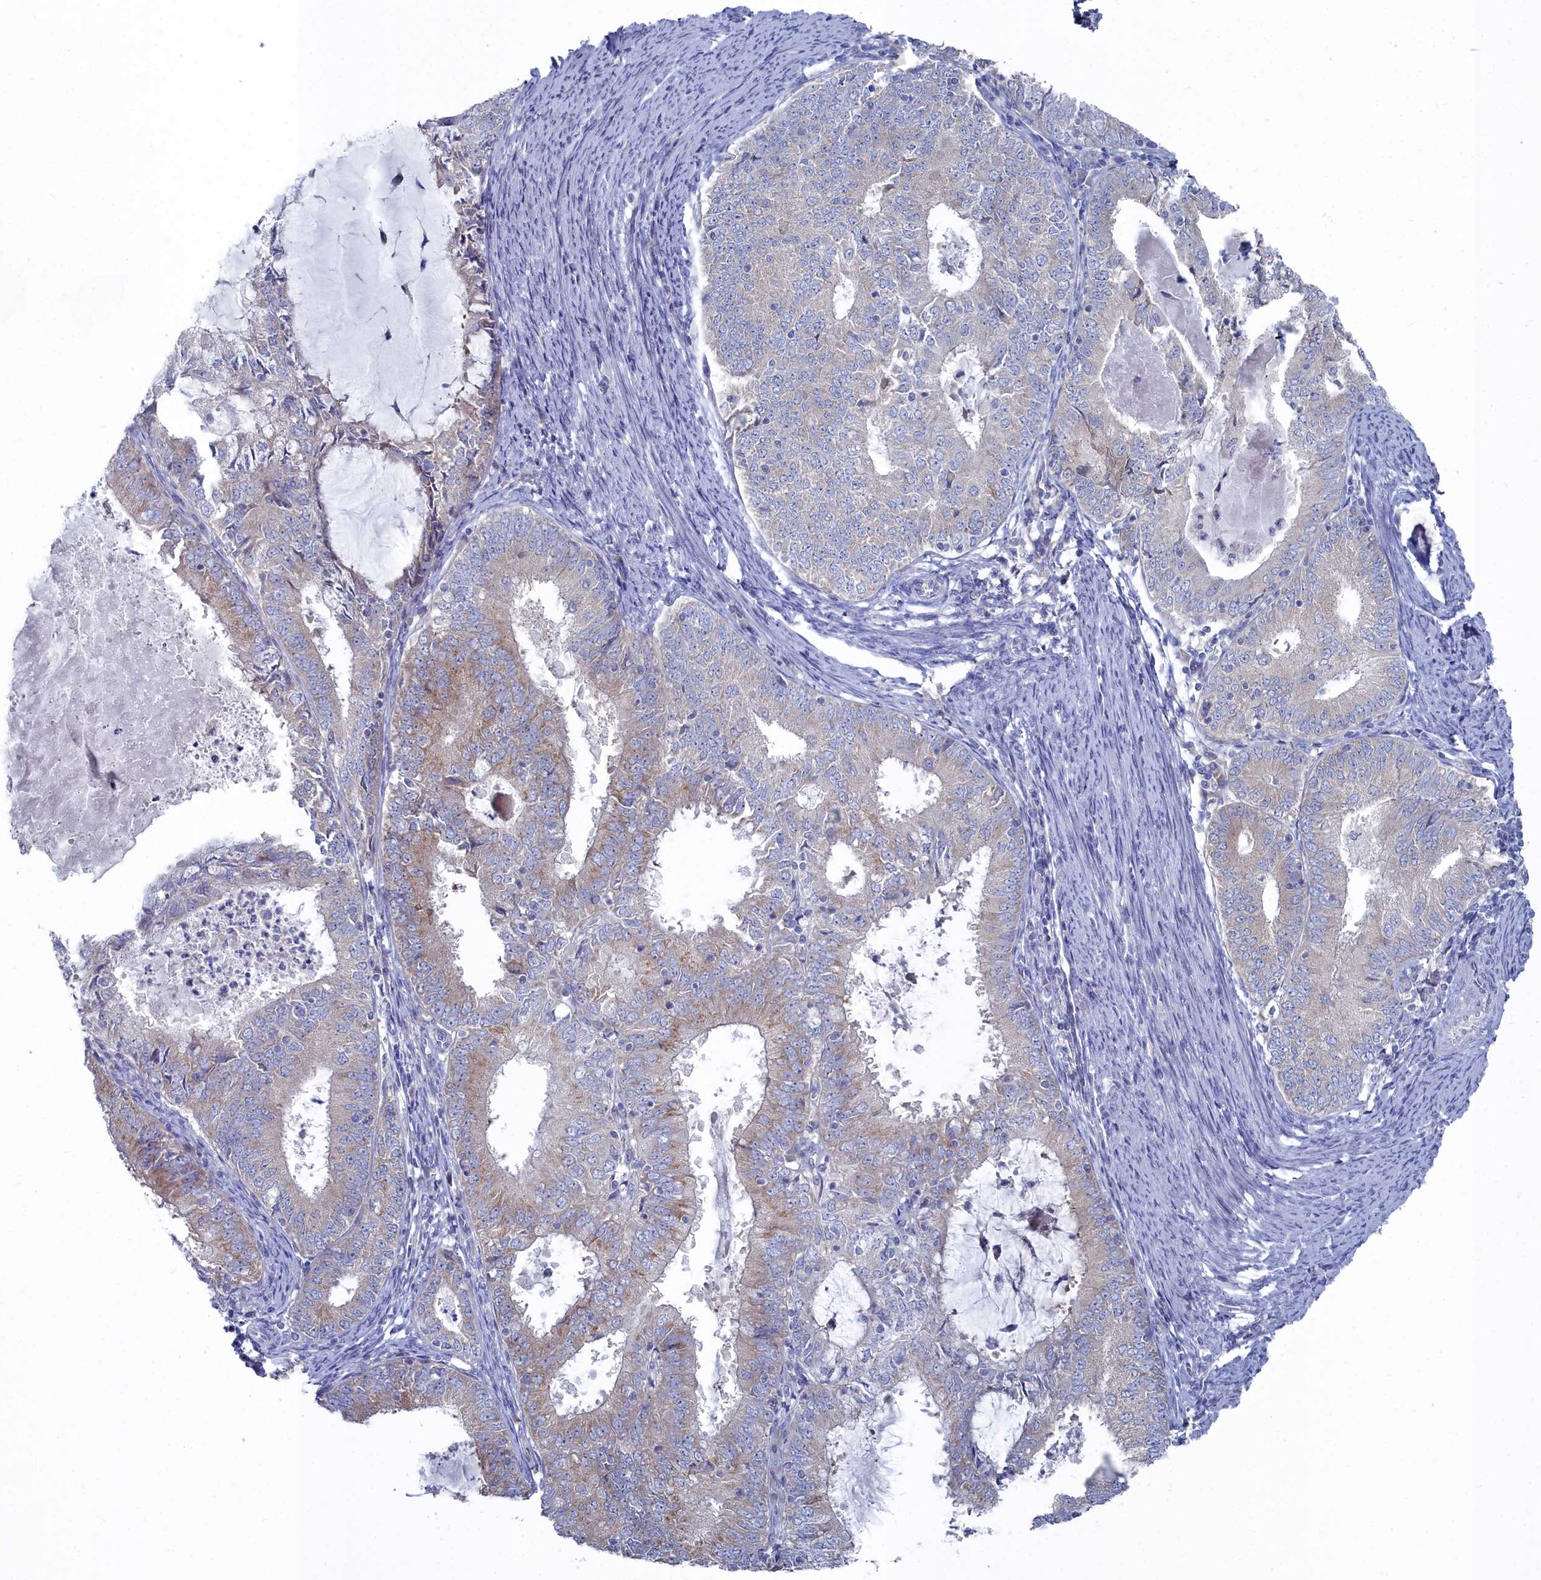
{"staining": {"intensity": "moderate", "quantity": "25%-75%", "location": "cytoplasmic/membranous"}, "tissue": "endometrial cancer", "cell_type": "Tumor cells", "image_type": "cancer", "snomed": [{"axis": "morphology", "description": "Adenocarcinoma, NOS"}, {"axis": "topography", "description": "Endometrium"}], "caption": "Immunohistochemical staining of endometrial cancer (adenocarcinoma) exhibits medium levels of moderate cytoplasmic/membranous staining in about 25%-75% of tumor cells. Using DAB (3,3'-diaminobenzidine) (brown) and hematoxylin (blue) stains, captured at high magnification using brightfield microscopy.", "gene": "CCDC149", "patient": {"sex": "female", "age": 57}}